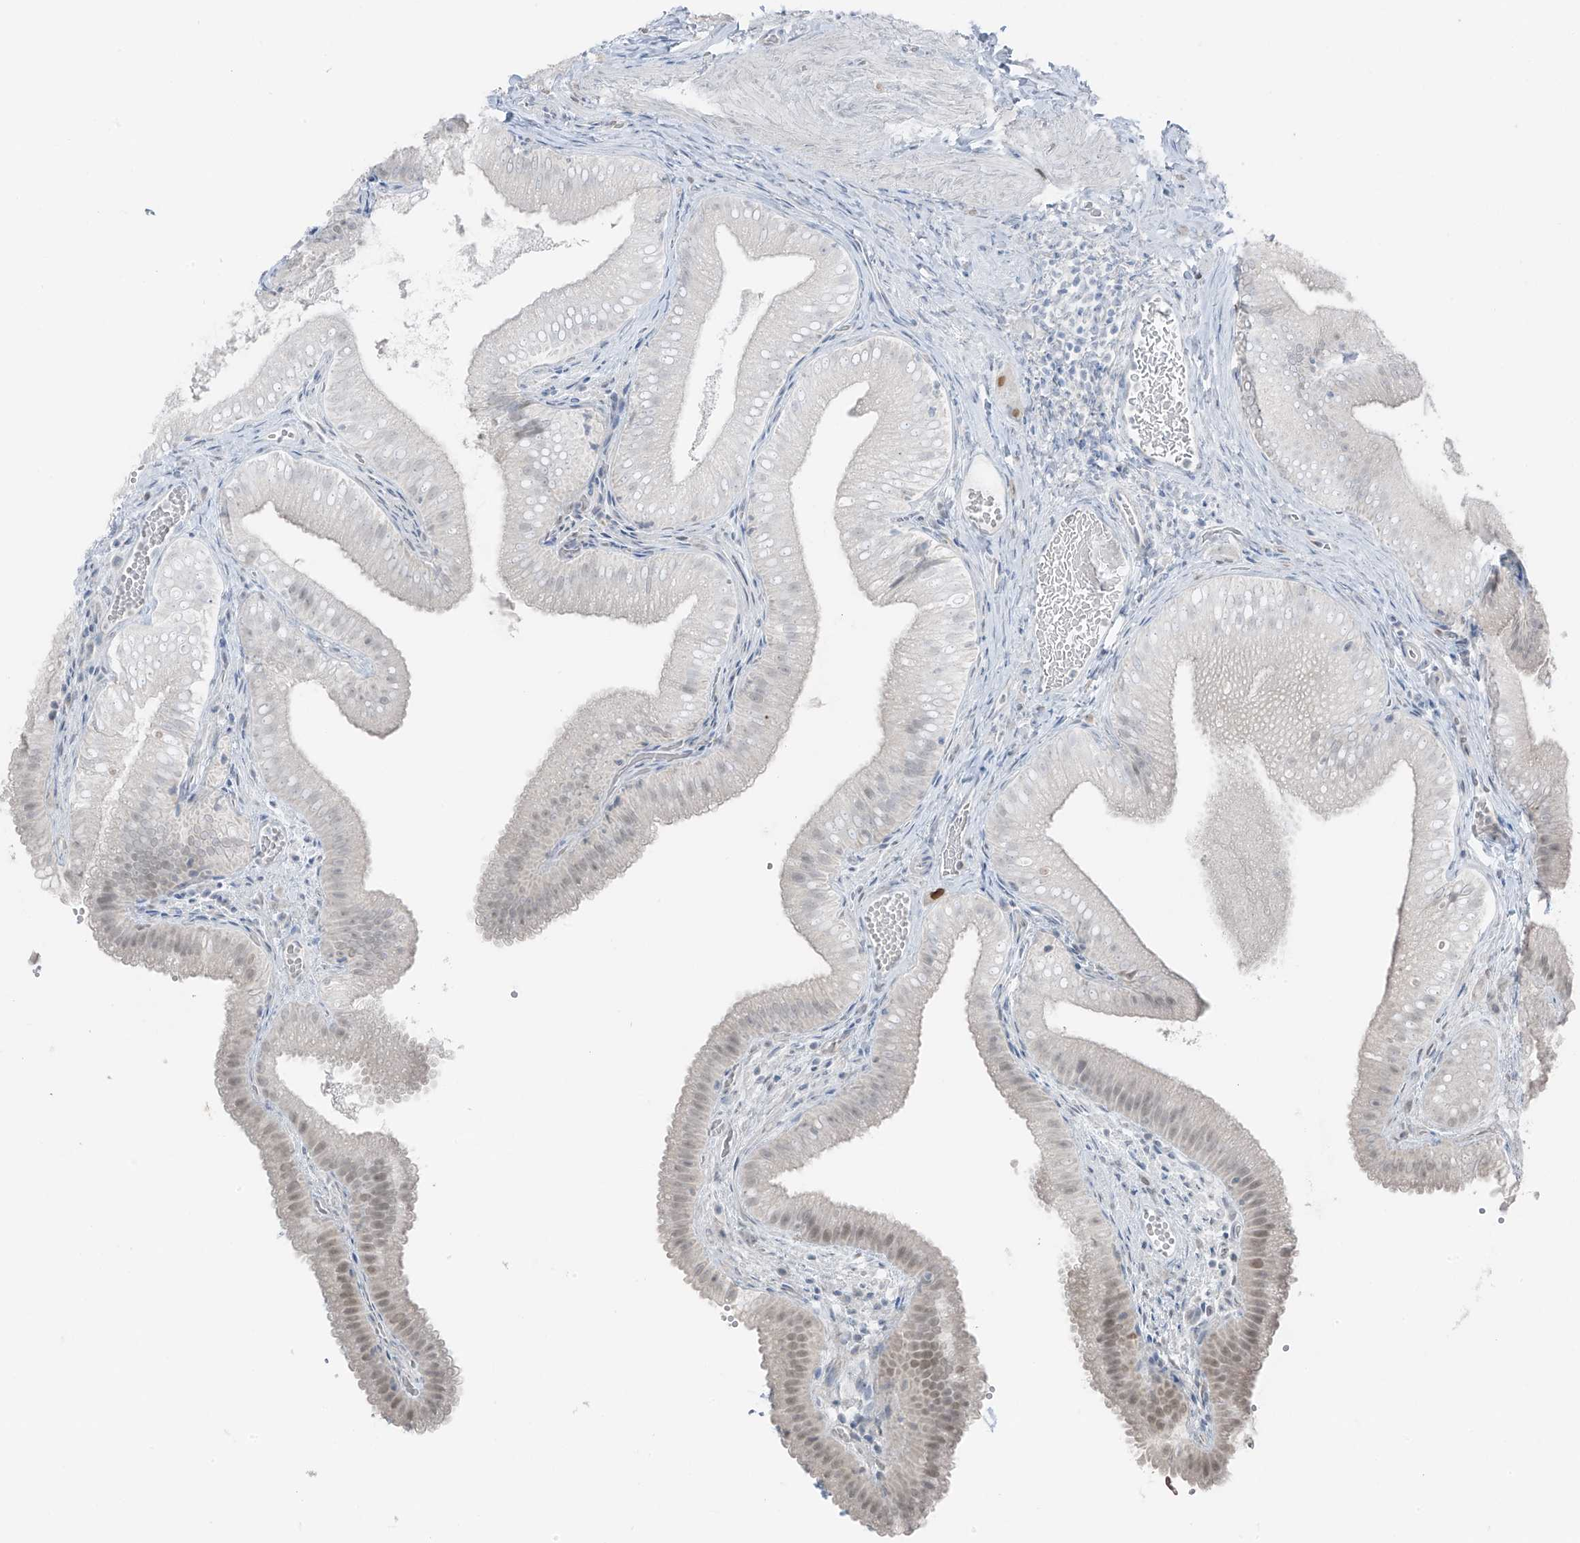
{"staining": {"intensity": "moderate", "quantity": "25%-75%", "location": "nuclear"}, "tissue": "gallbladder", "cell_type": "Glandular cells", "image_type": "normal", "snomed": [{"axis": "morphology", "description": "Normal tissue, NOS"}, {"axis": "topography", "description": "Gallbladder"}], "caption": "IHC staining of benign gallbladder, which reveals medium levels of moderate nuclear expression in about 25%-75% of glandular cells indicating moderate nuclear protein expression. The staining was performed using DAB (brown) for protein detection and nuclei were counterstained in hematoxylin (blue).", "gene": "PRDM6", "patient": {"sex": "female", "age": 30}}